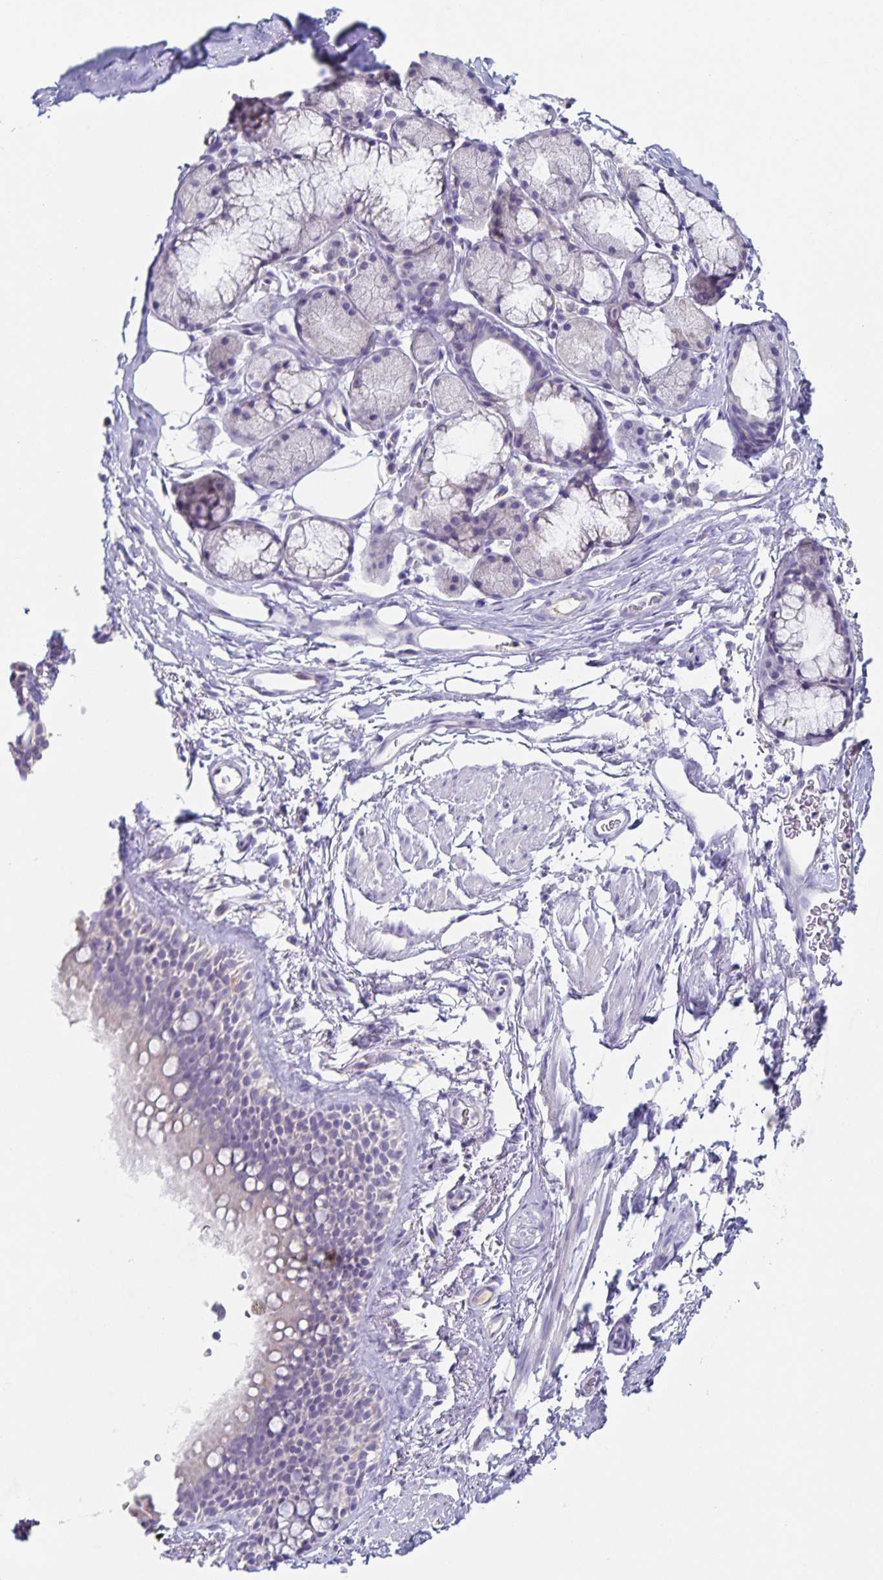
{"staining": {"intensity": "negative", "quantity": "none", "location": "none"}, "tissue": "adipose tissue", "cell_type": "Adipocytes", "image_type": "normal", "snomed": [{"axis": "morphology", "description": "Normal tissue, NOS"}, {"axis": "topography", "description": "Lymph node"}, {"axis": "topography", "description": "Cartilage tissue"}, {"axis": "topography", "description": "Bronchus"}], "caption": "There is no significant staining in adipocytes of adipose tissue. Brightfield microscopy of immunohistochemistry (IHC) stained with DAB (3,3'-diaminobenzidine) (brown) and hematoxylin (blue), captured at high magnification.", "gene": "RPL36A", "patient": {"sex": "female", "age": 70}}